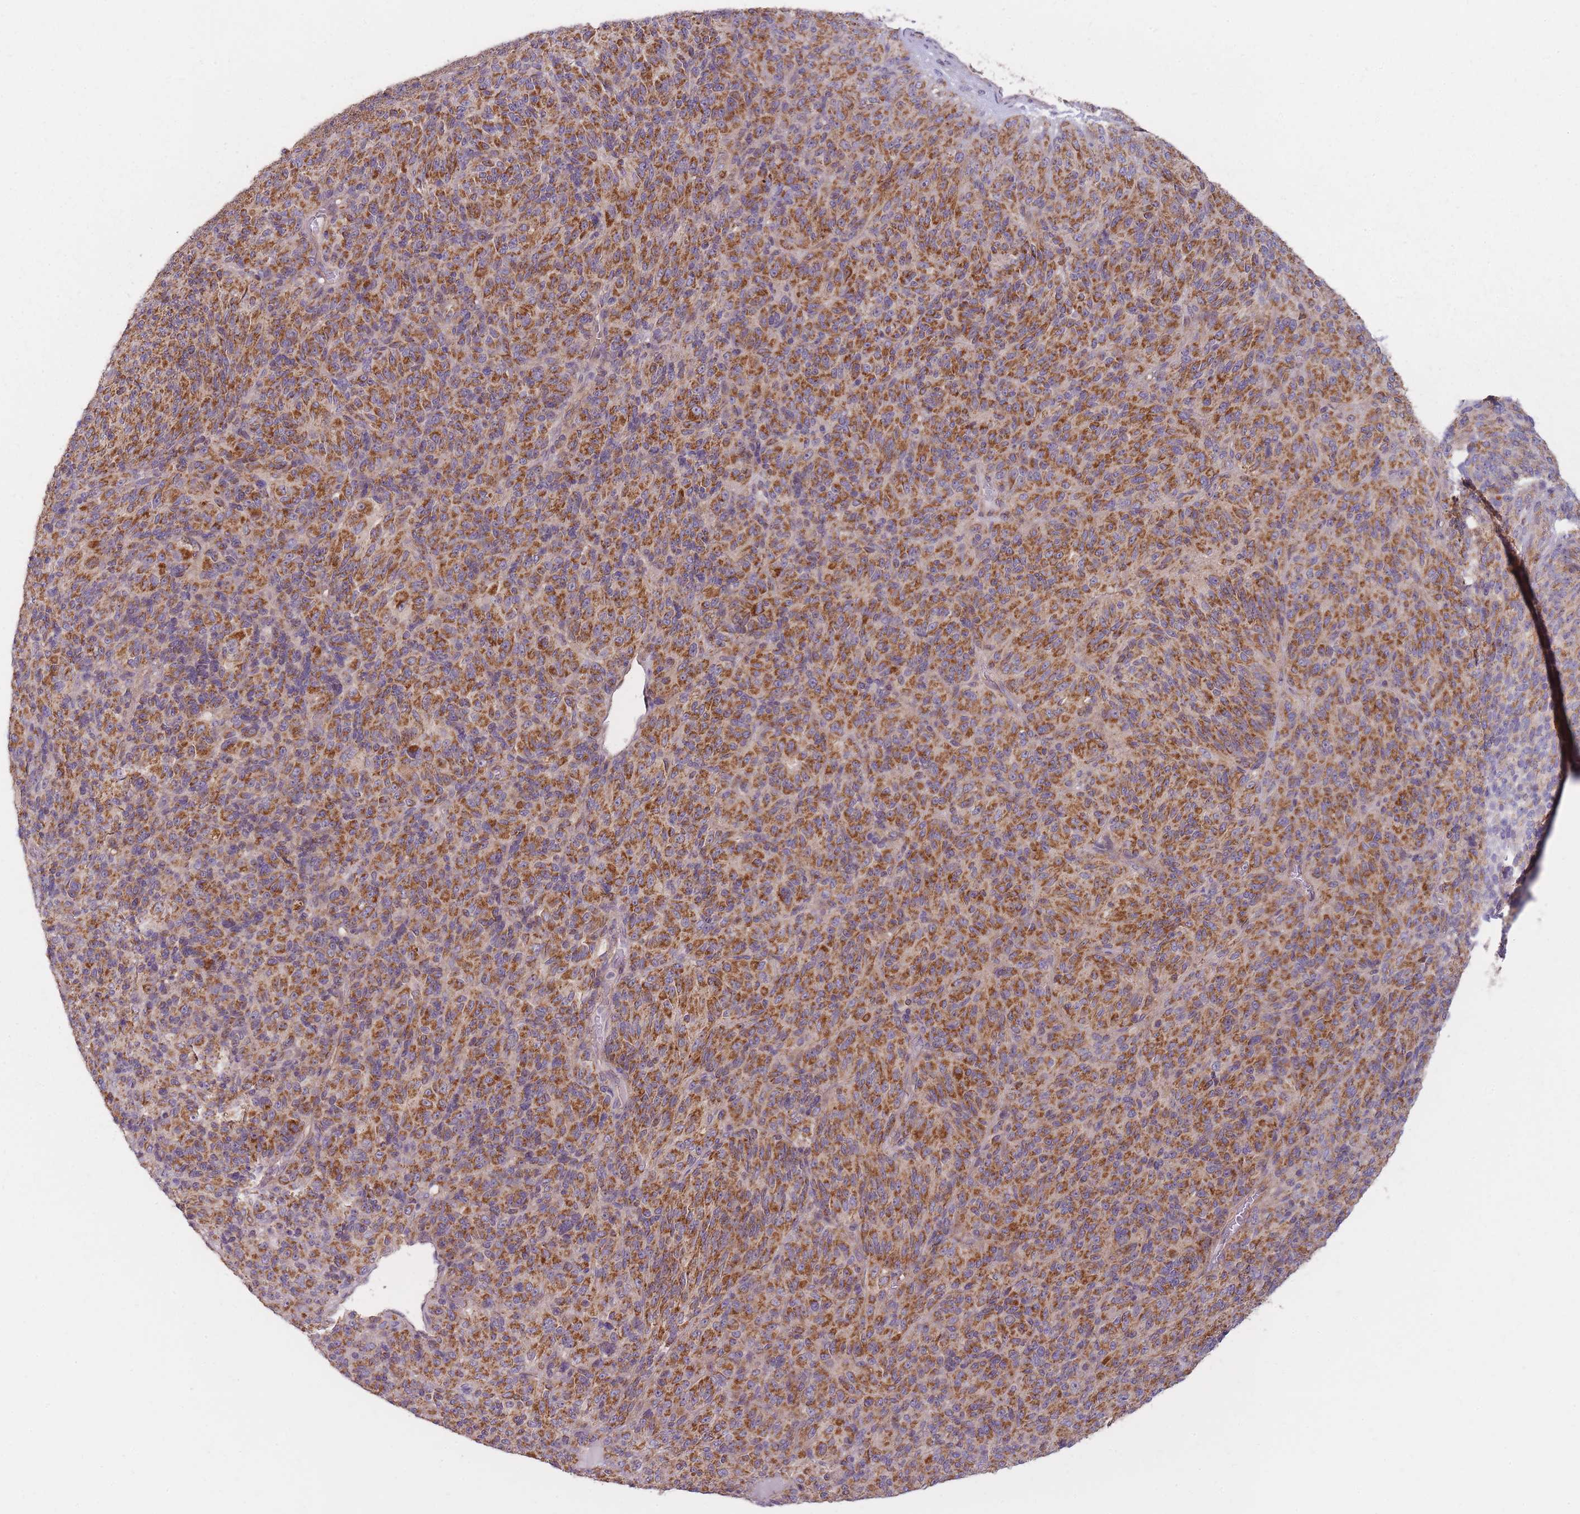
{"staining": {"intensity": "strong", "quantity": ">75%", "location": "cytoplasmic/membranous"}, "tissue": "melanoma", "cell_type": "Tumor cells", "image_type": "cancer", "snomed": [{"axis": "morphology", "description": "Malignant melanoma, Metastatic site"}, {"axis": "topography", "description": "Brain"}], "caption": "Melanoma was stained to show a protein in brown. There is high levels of strong cytoplasmic/membranous expression in about >75% of tumor cells.", "gene": "NDUFA9", "patient": {"sex": "female", "age": 56}}